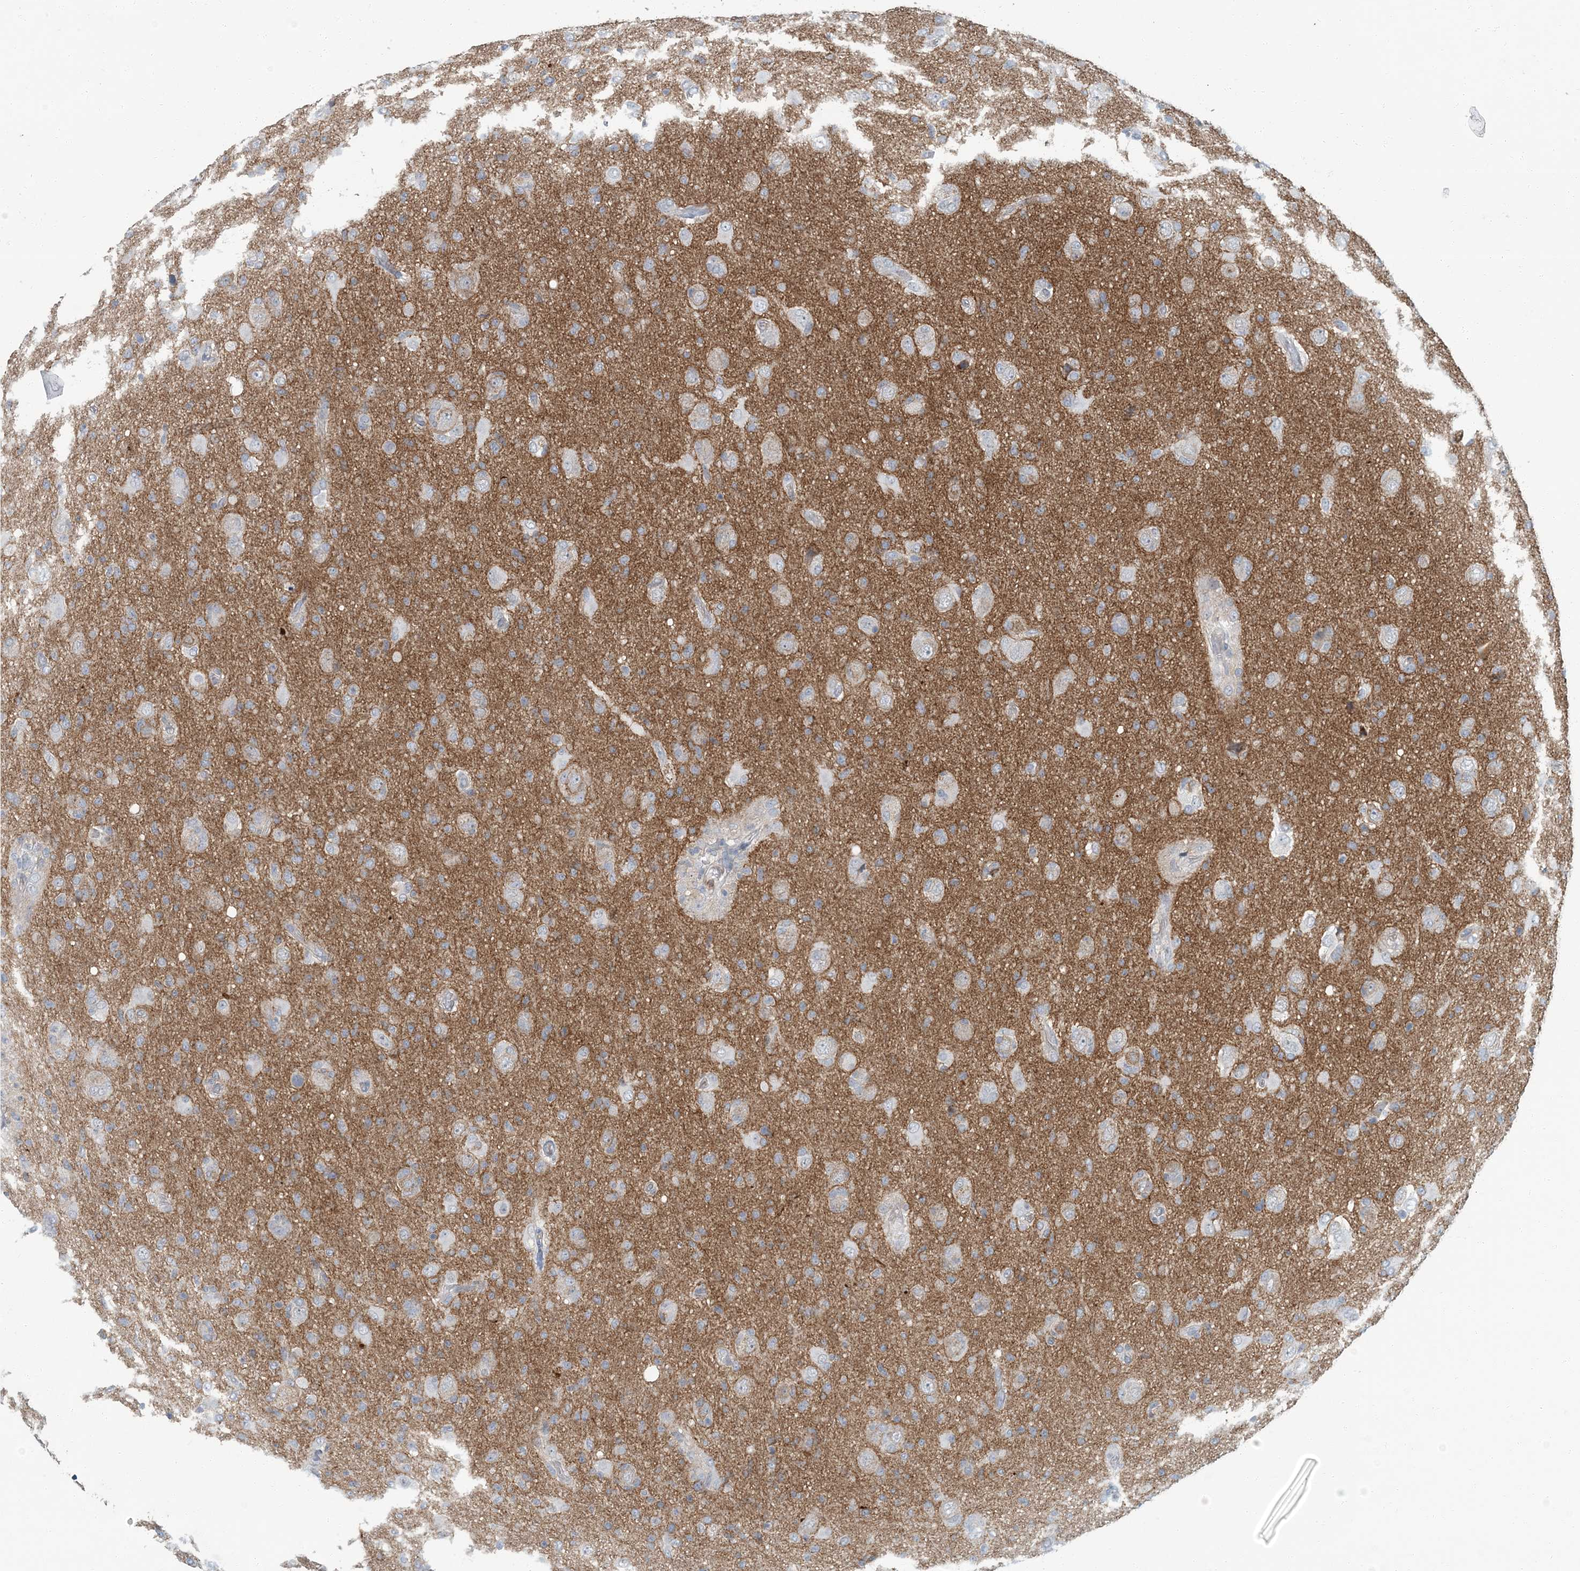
{"staining": {"intensity": "negative", "quantity": "none", "location": "none"}, "tissue": "glioma", "cell_type": "Tumor cells", "image_type": "cancer", "snomed": [{"axis": "morphology", "description": "Glioma, malignant, High grade"}, {"axis": "topography", "description": "Brain"}], "caption": "The micrograph shows no staining of tumor cells in malignant glioma (high-grade).", "gene": "EPHA4", "patient": {"sex": "female", "age": 57}}